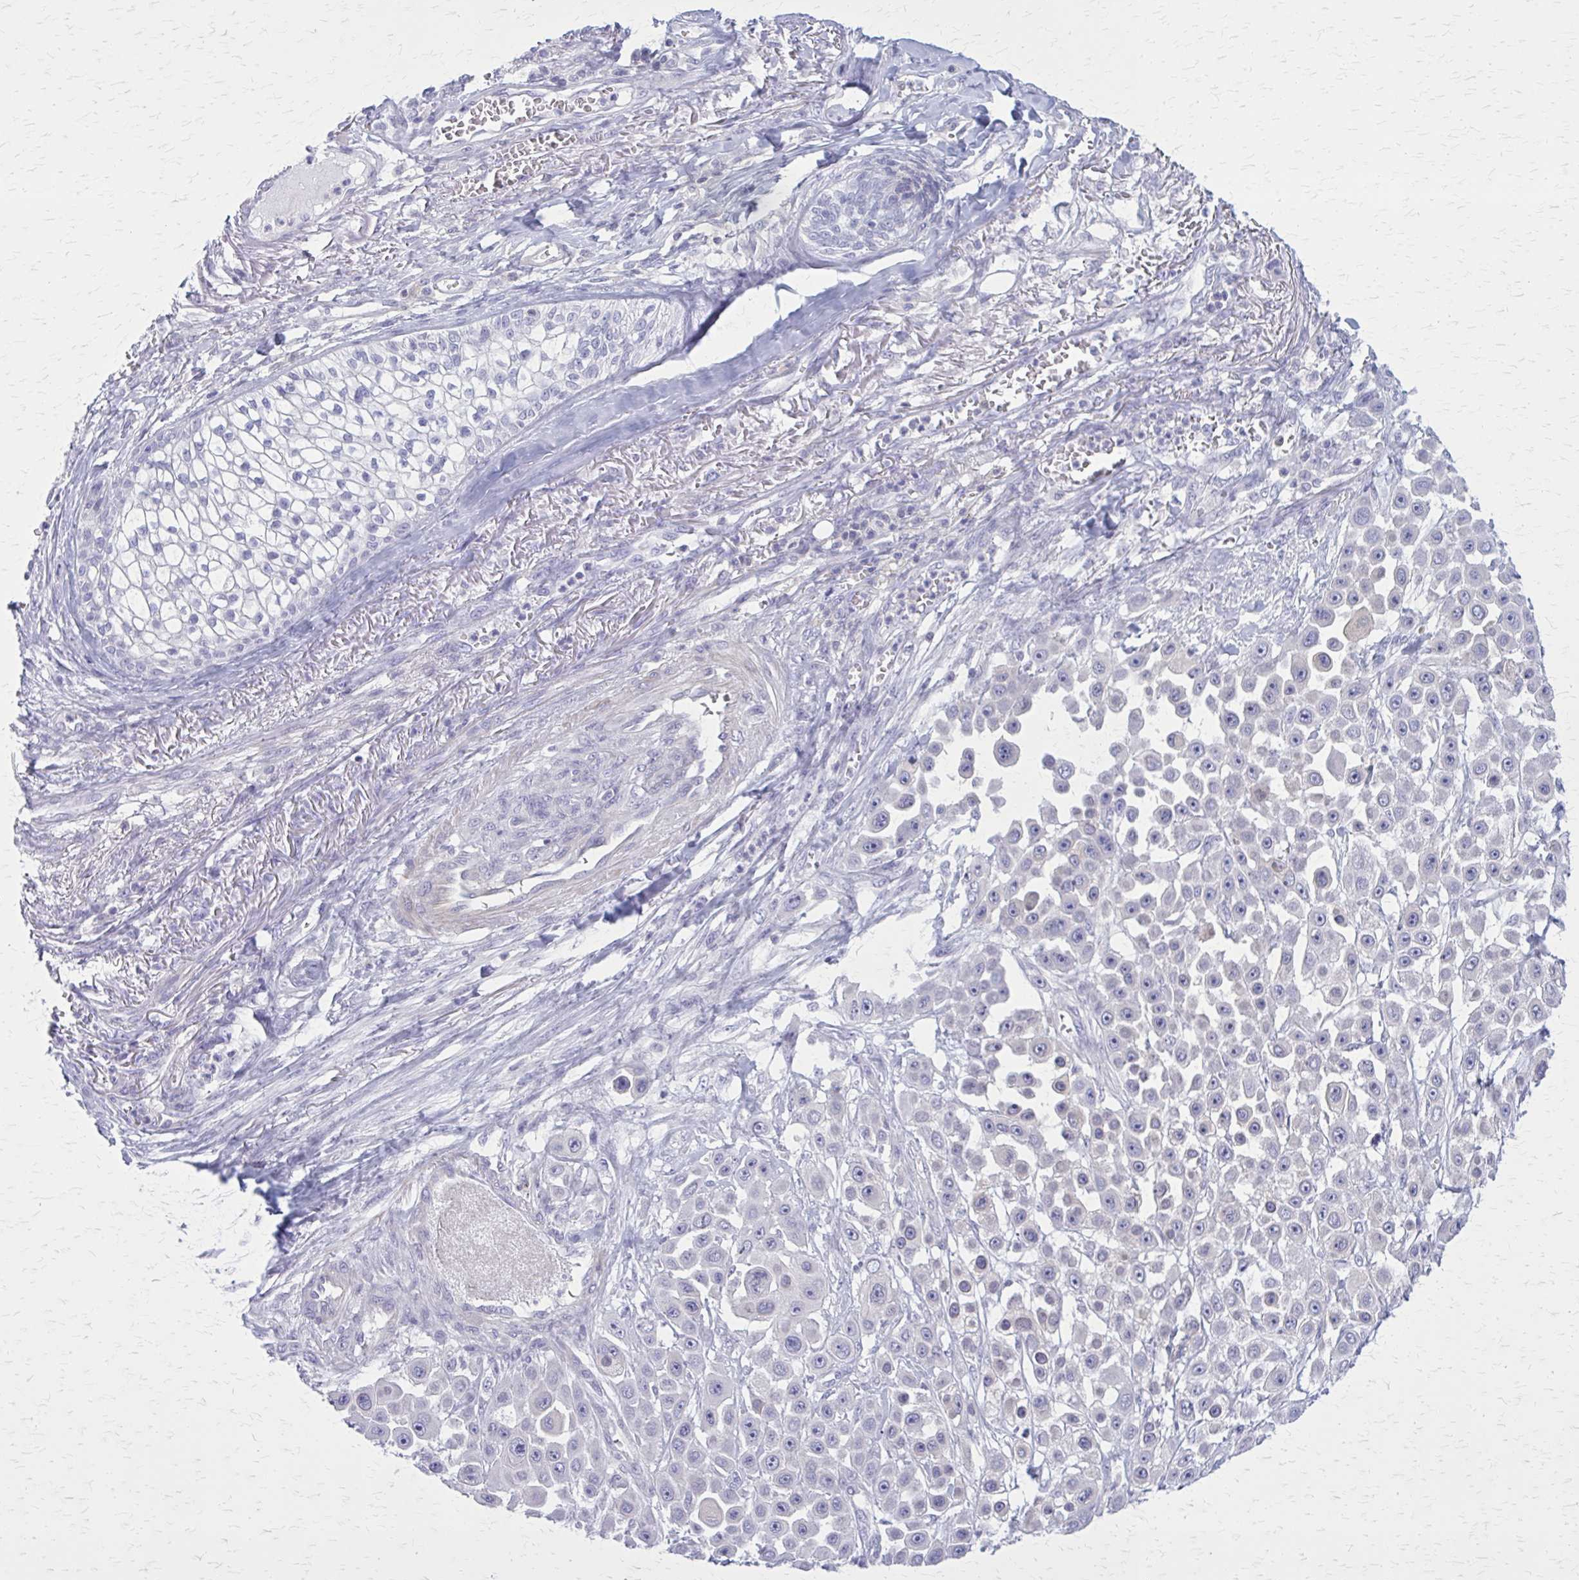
{"staining": {"intensity": "negative", "quantity": "none", "location": "none"}, "tissue": "skin cancer", "cell_type": "Tumor cells", "image_type": "cancer", "snomed": [{"axis": "morphology", "description": "Squamous cell carcinoma, NOS"}, {"axis": "topography", "description": "Skin"}], "caption": "IHC of human skin squamous cell carcinoma reveals no staining in tumor cells.", "gene": "PITPNM1", "patient": {"sex": "male", "age": 67}}